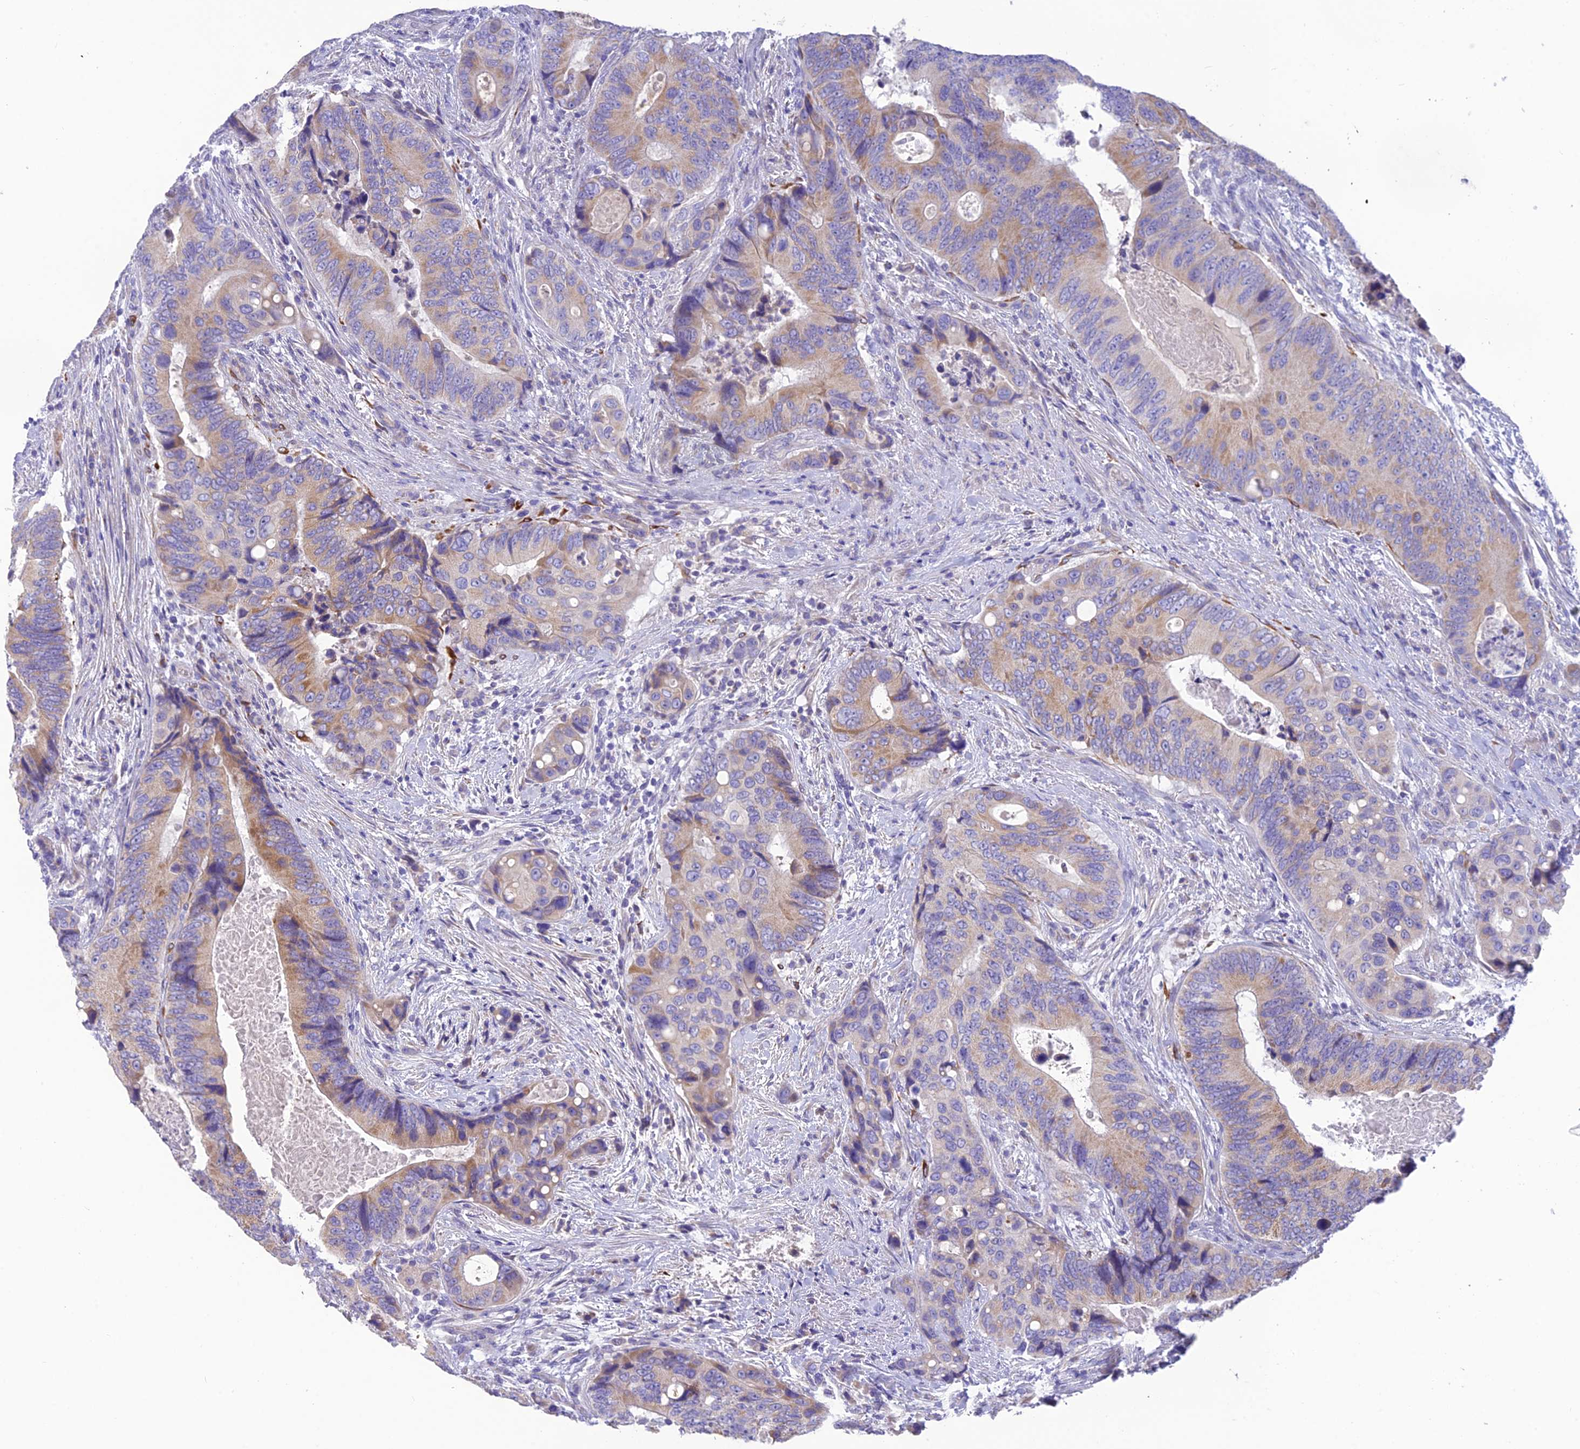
{"staining": {"intensity": "moderate", "quantity": "25%-75%", "location": "cytoplasmic/membranous"}, "tissue": "colorectal cancer", "cell_type": "Tumor cells", "image_type": "cancer", "snomed": [{"axis": "morphology", "description": "Adenocarcinoma, NOS"}, {"axis": "topography", "description": "Colon"}], "caption": "Immunohistochemical staining of human colorectal adenocarcinoma displays moderate cytoplasmic/membranous protein staining in about 25%-75% of tumor cells.", "gene": "HSD17B2", "patient": {"sex": "male", "age": 84}}